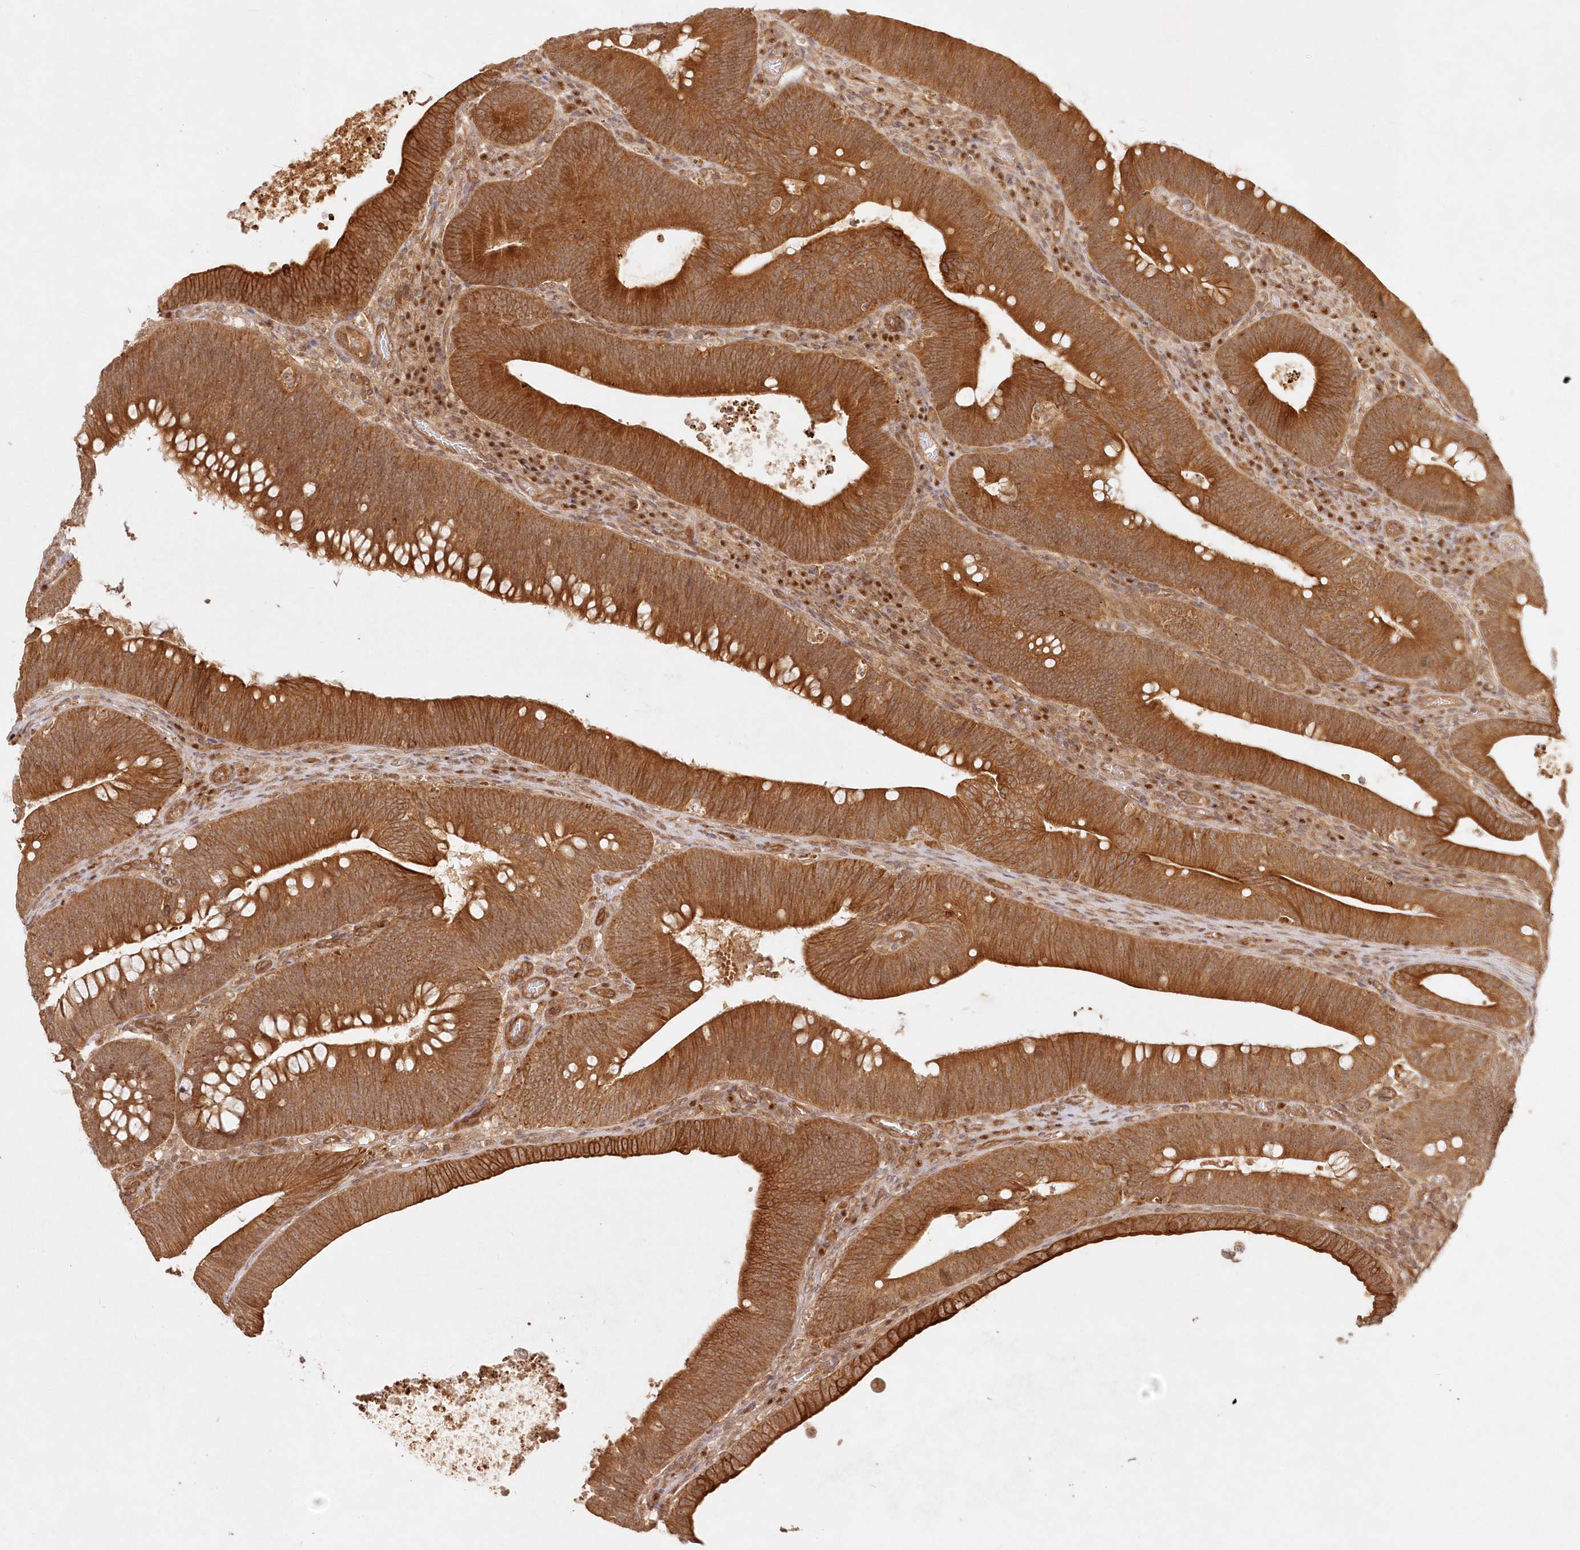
{"staining": {"intensity": "strong", "quantity": ">75%", "location": "cytoplasmic/membranous"}, "tissue": "colorectal cancer", "cell_type": "Tumor cells", "image_type": "cancer", "snomed": [{"axis": "morphology", "description": "Normal tissue, NOS"}, {"axis": "topography", "description": "Colon"}], "caption": "The immunohistochemical stain shows strong cytoplasmic/membranous positivity in tumor cells of colorectal cancer tissue.", "gene": "KIAA0232", "patient": {"sex": "female", "age": 82}}